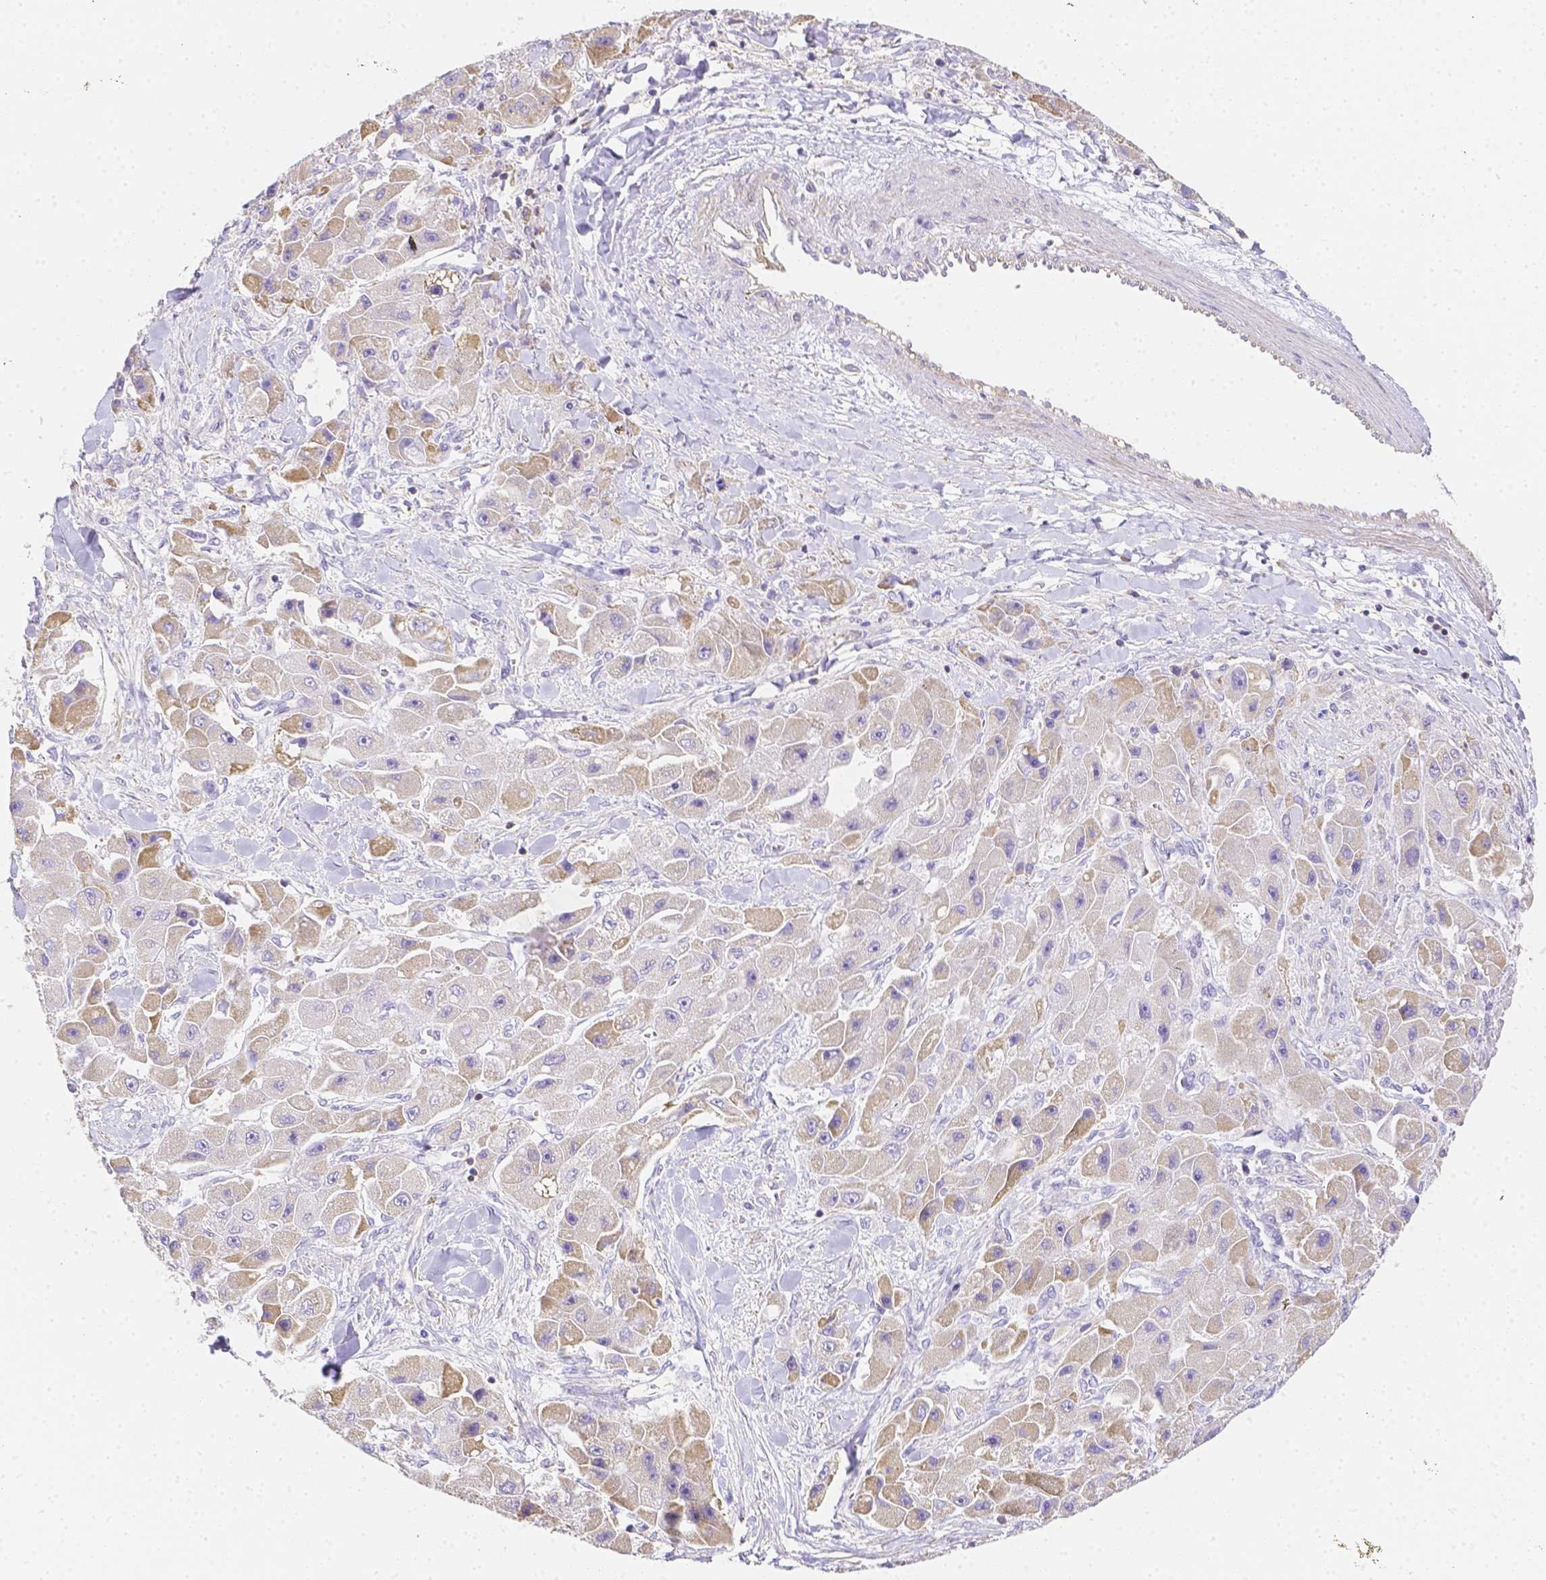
{"staining": {"intensity": "weak", "quantity": "25%-75%", "location": "cytoplasmic/membranous"}, "tissue": "liver cancer", "cell_type": "Tumor cells", "image_type": "cancer", "snomed": [{"axis": "morphology", "description": "Carcinoma, Hepatocellular, NOS"}, {"axis": "topography", "description": "Liver"}], "caption": "Protein expression analysis of liver hepatocellular carcinoma shows weak cytoplasmic/membranous staining in about 25%-75% of tumor cells. (brown staining indicates protein expression, while blue staining denotes nuclei).", "gene": "ASAH2", "patient": {"sex": "male", "age": 24}}